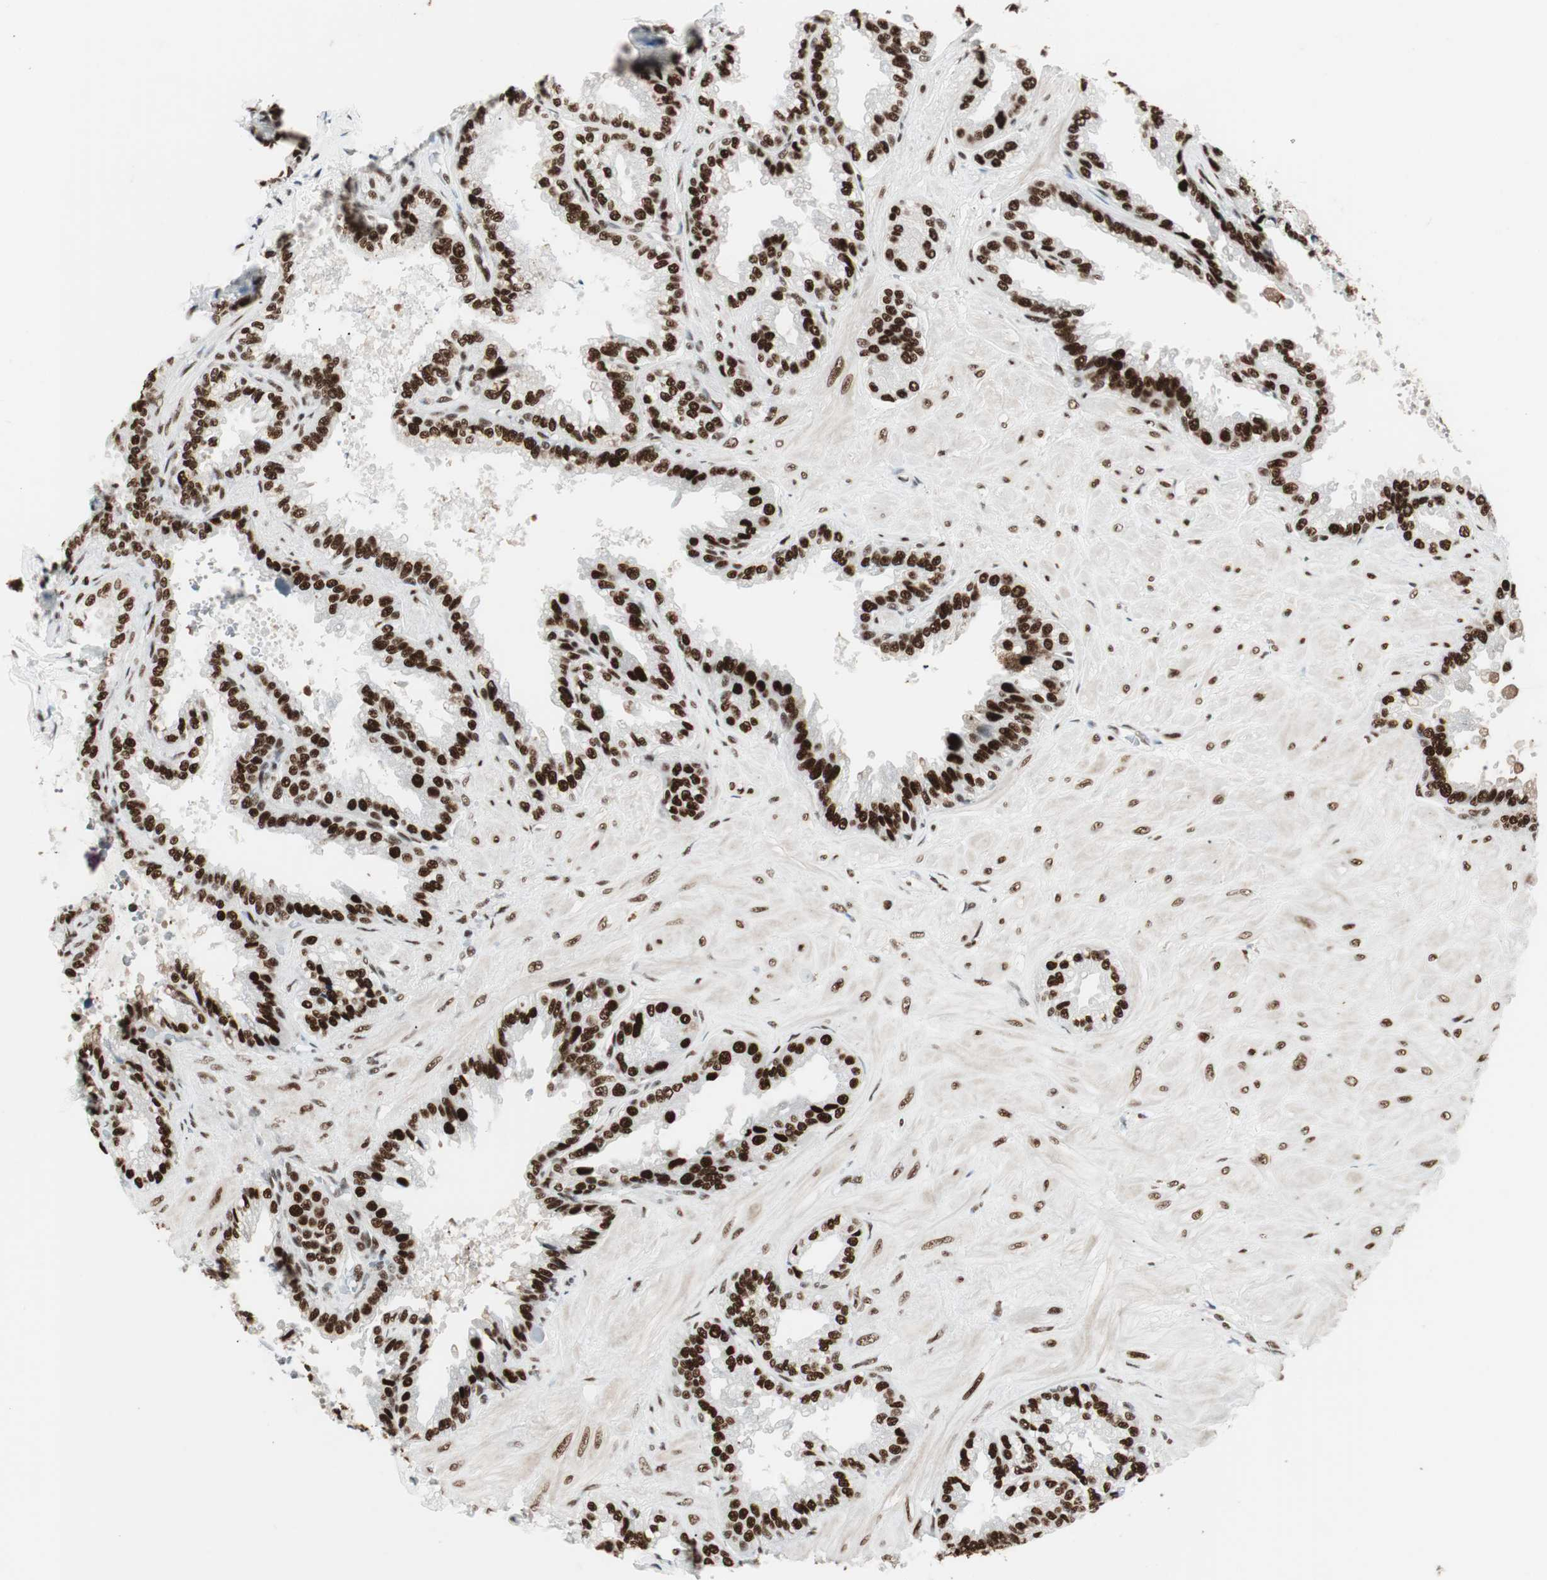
{"staining": {"intensity": "strong", "quantity": ">75%", "location": "nuclear"}, "tissue": "seminal vesicle", "cell_type": "Glandular cells", "image_type": "normal", "snomed": [{"axis": "morphology", "description": "Normal tissue, NOS"}, {"axis": "topography", "description": "Seminal veicle"}], "caption": "This histopathology image reveals immunohistochemistry staining of normal seminal vesicle, with high strong nuclear staining in approximately >75% of glandular cells.", "gene": "PSME3", "patient": {"sex": "male", "age": 46}}